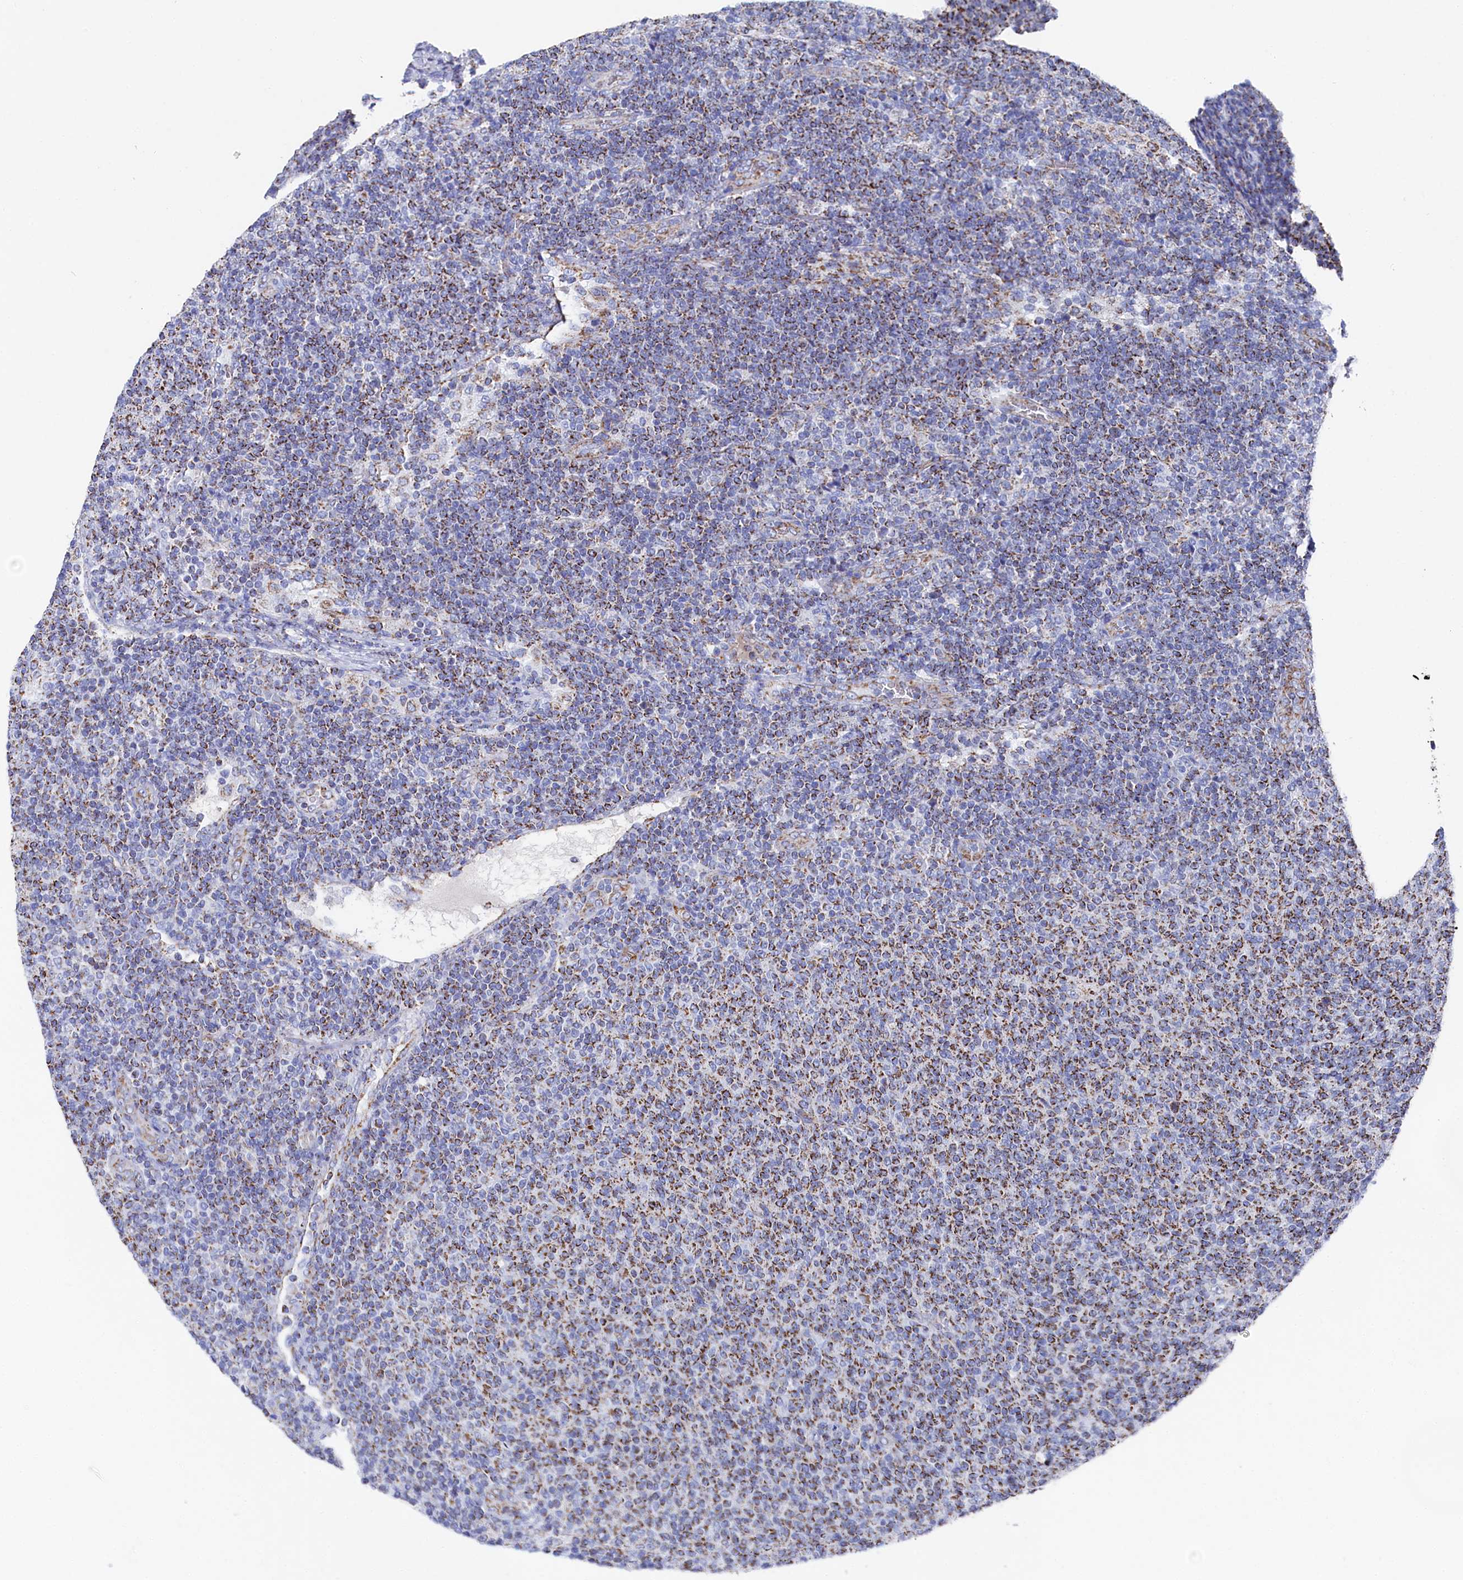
{"staining": {"intensity": "moderate", "quantity": ">75%", "location": "cytoplasmic/membranous"}, "tissue": "lymphoma", "cell_type": "Tumor cells", "image_type": "cancer", "snomed": [{"axis": "morphology", "description": "Malignant lymphoma, non-Hodgkin's type, Low grade"}, {"axis": "topography", "description": "Lymph node"}], "caption": "IHC (DAB (3,3'-diaminobenzidine)) staining of low-grade malignant lymphoma, non-Hodgkin's type displays moderate cytoplasmic/membranous protein staining in approximately >75% of tumor cells.", "gene": "MMAB", "patient": {"sex": "male", "age": 66}}